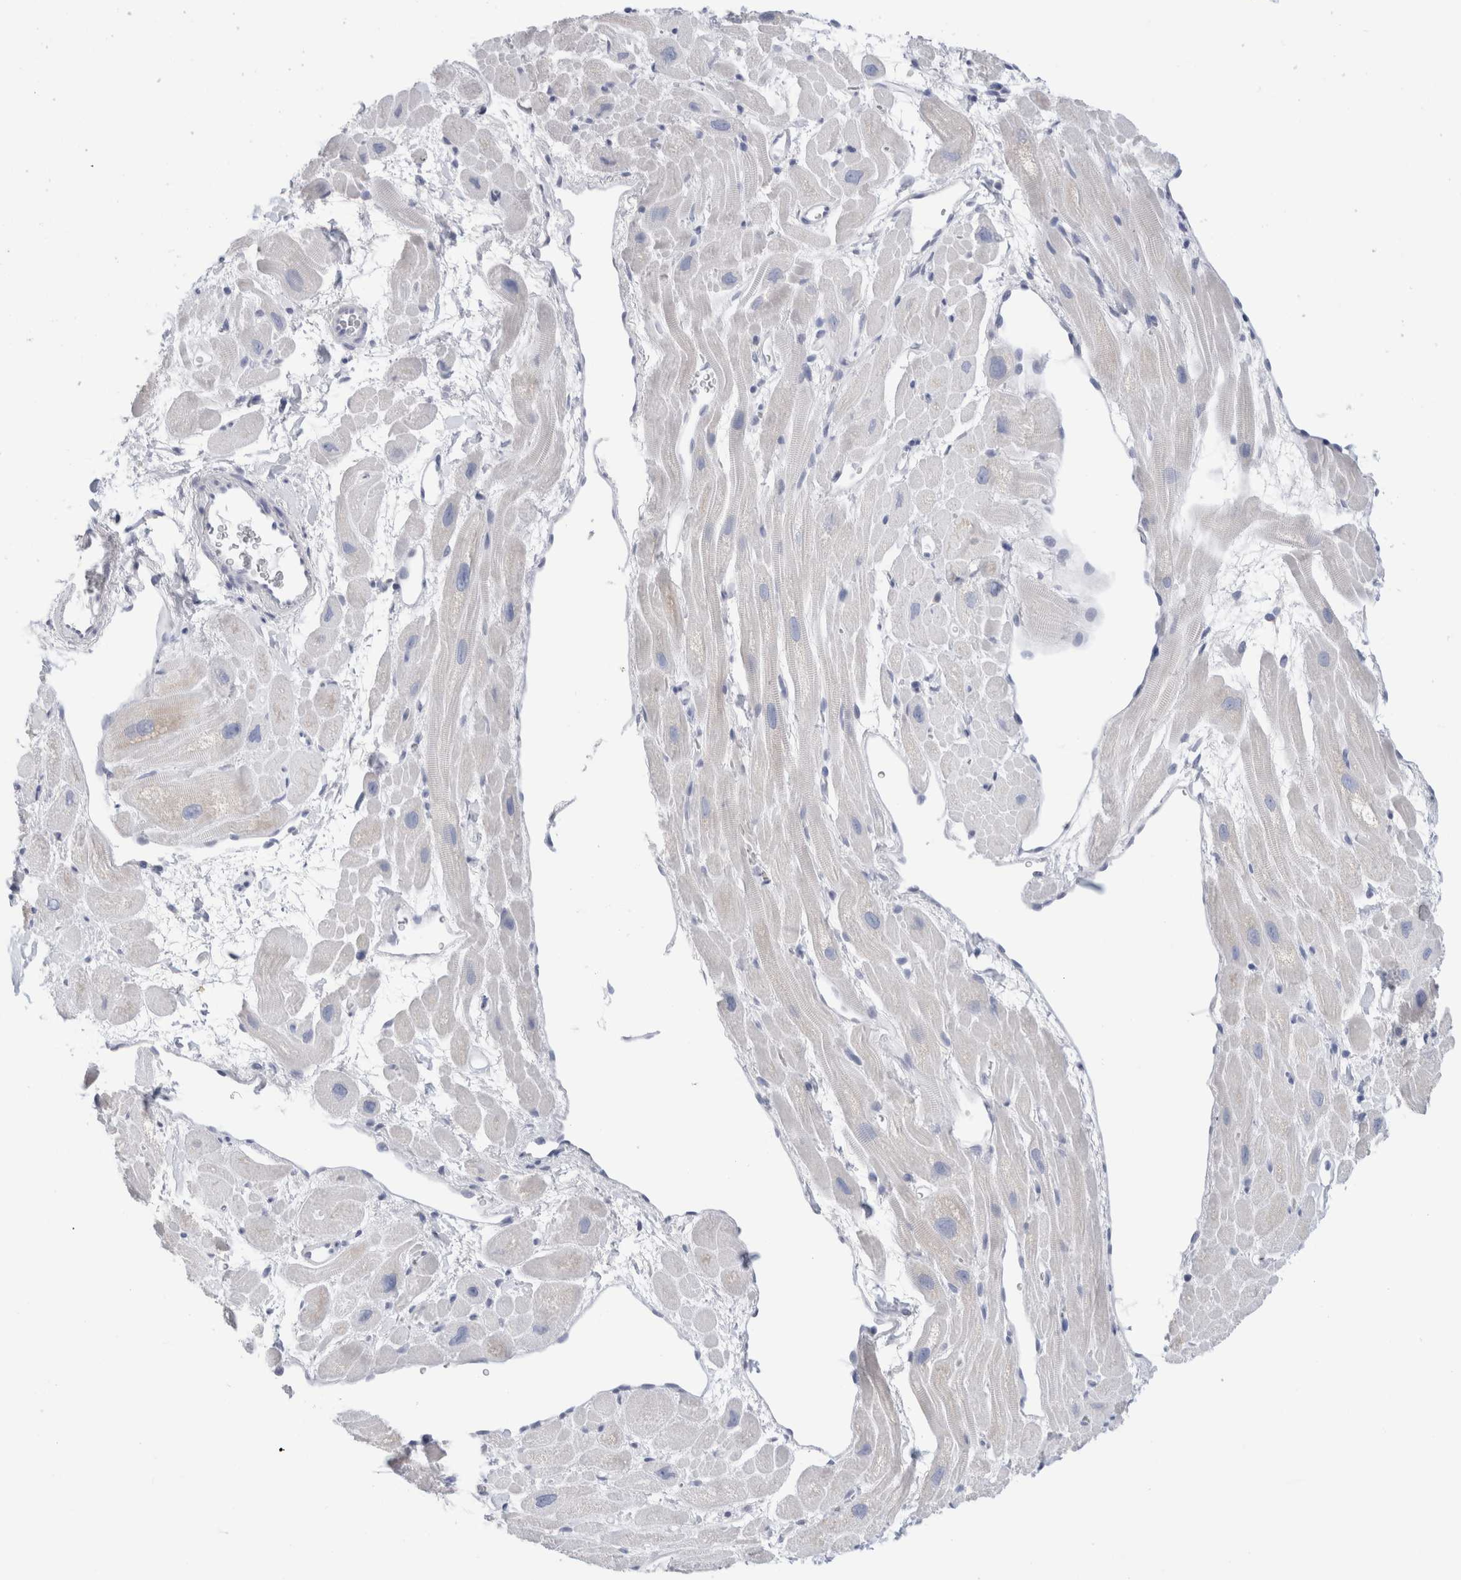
{"staining": {"intensity": "weak", "quantity": ">75%", "location": "cytoplasmic/membranous"}, "tissue": "heart muscle", "cell_type": "Cardiomyocytes", "image_type": "normal", "snomed": [{"axis": "morphology", "description": "Normal tissue, NOS"}, {"axis": "topography", "description": "Heart"}], "caption": "IHC image of unremarkable heart muscle stained for a protein (brown), which exhibits low levels of weak cytoplasmic/membranous staining in about >75% of cardiomyocytes.", "gene": "ECHDC2", "patient": {"sex": "male", "age": 49}}